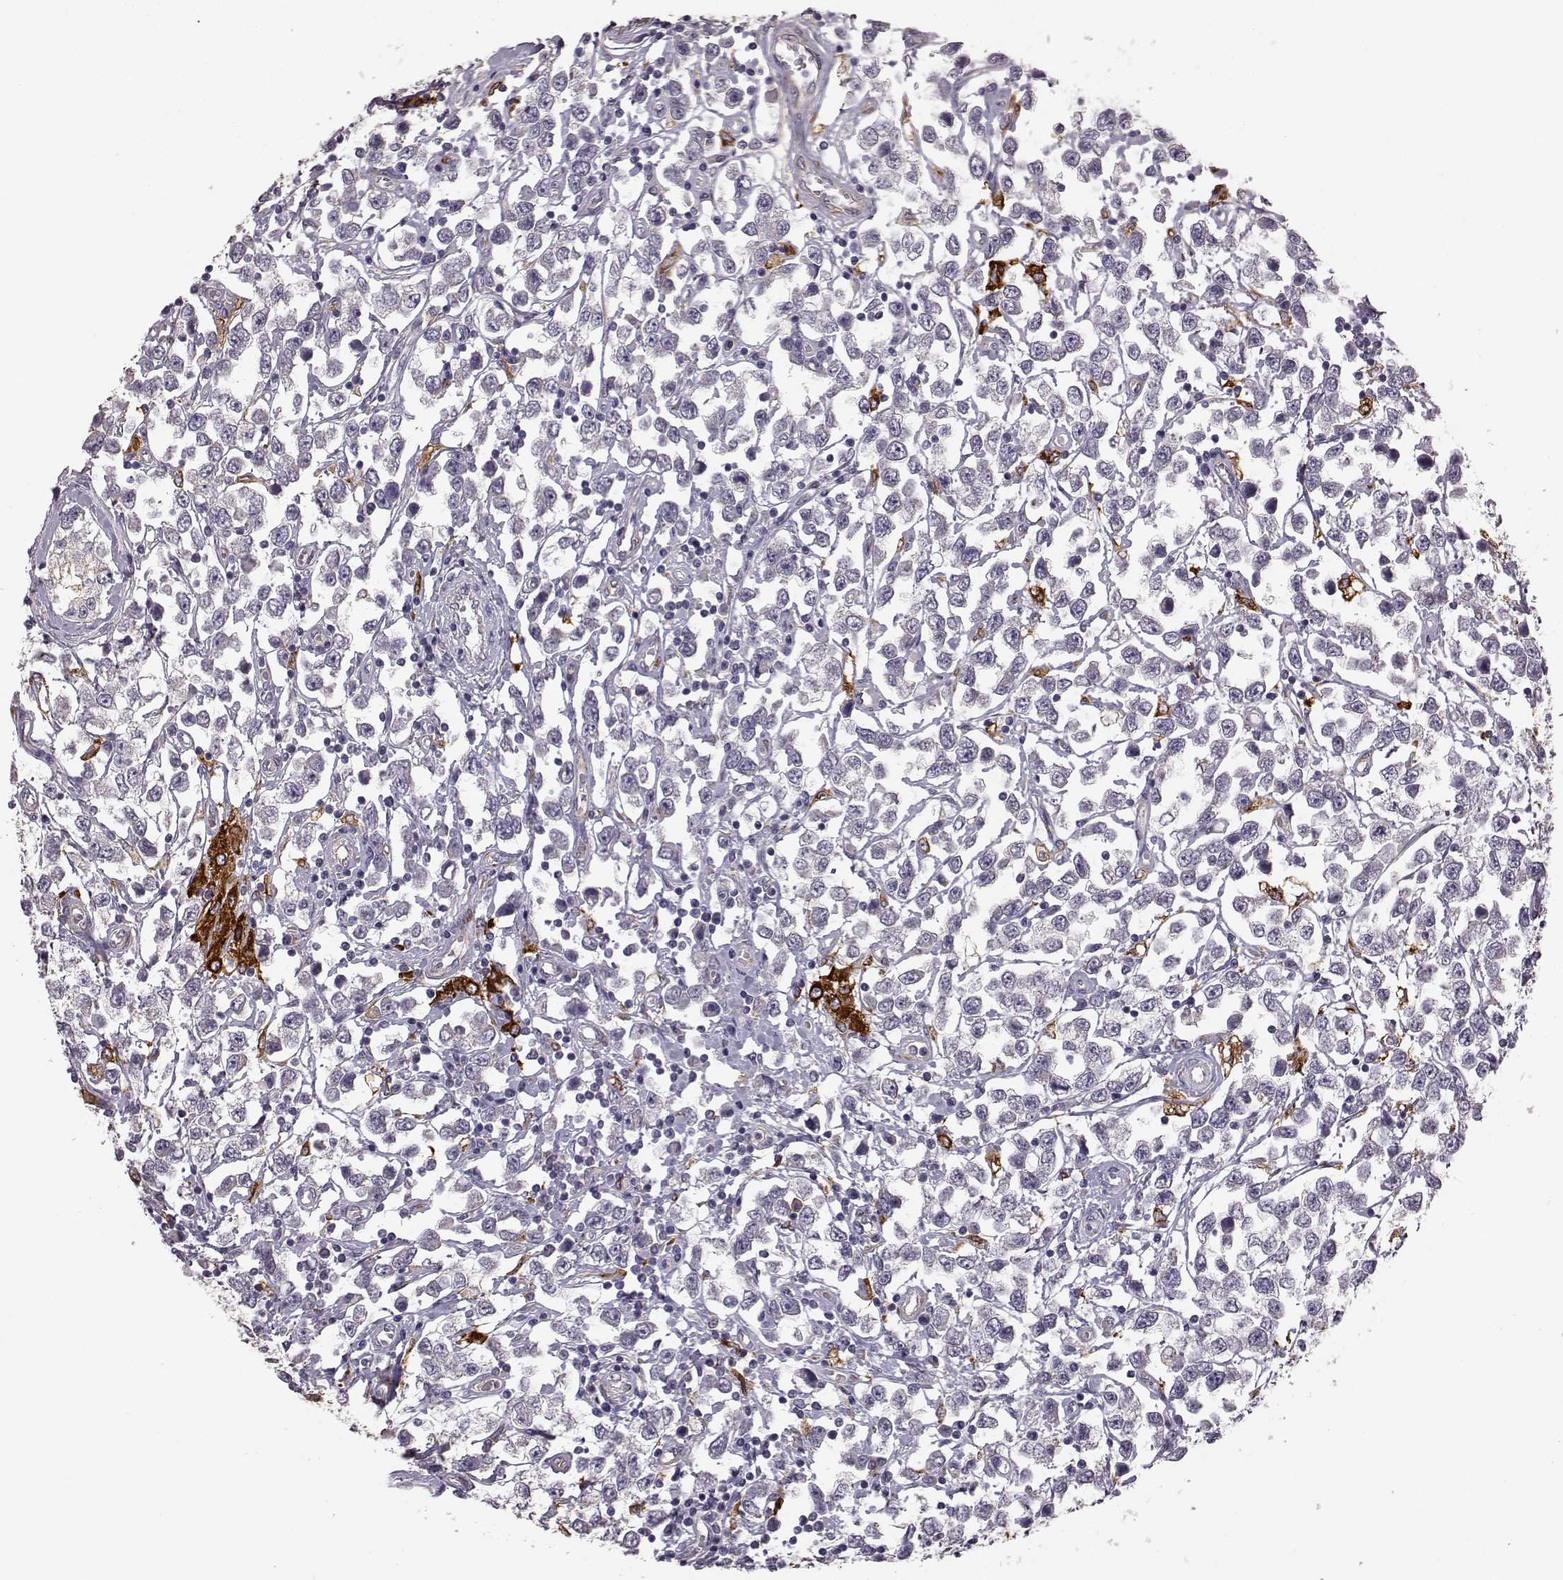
{"staining": {"intensity": "negative", "quantity": "none", "location": "none"}, "tissue": "testis cancer", "cell_type": "Tumor cells", "image_type": "cancer", "snomed": [{"axis": "morphology", "description": "Seminoma, NOS"}, {"axis": "topography", "description": "Testis"}], "caption": "Immunohistochemistry photomicrograph of human testis seminoma stained for a protein (brown), which demonstrates no positivity in tumor cells.", "gene": "GHR", "patient": {"sex": "male", "age": 34}}